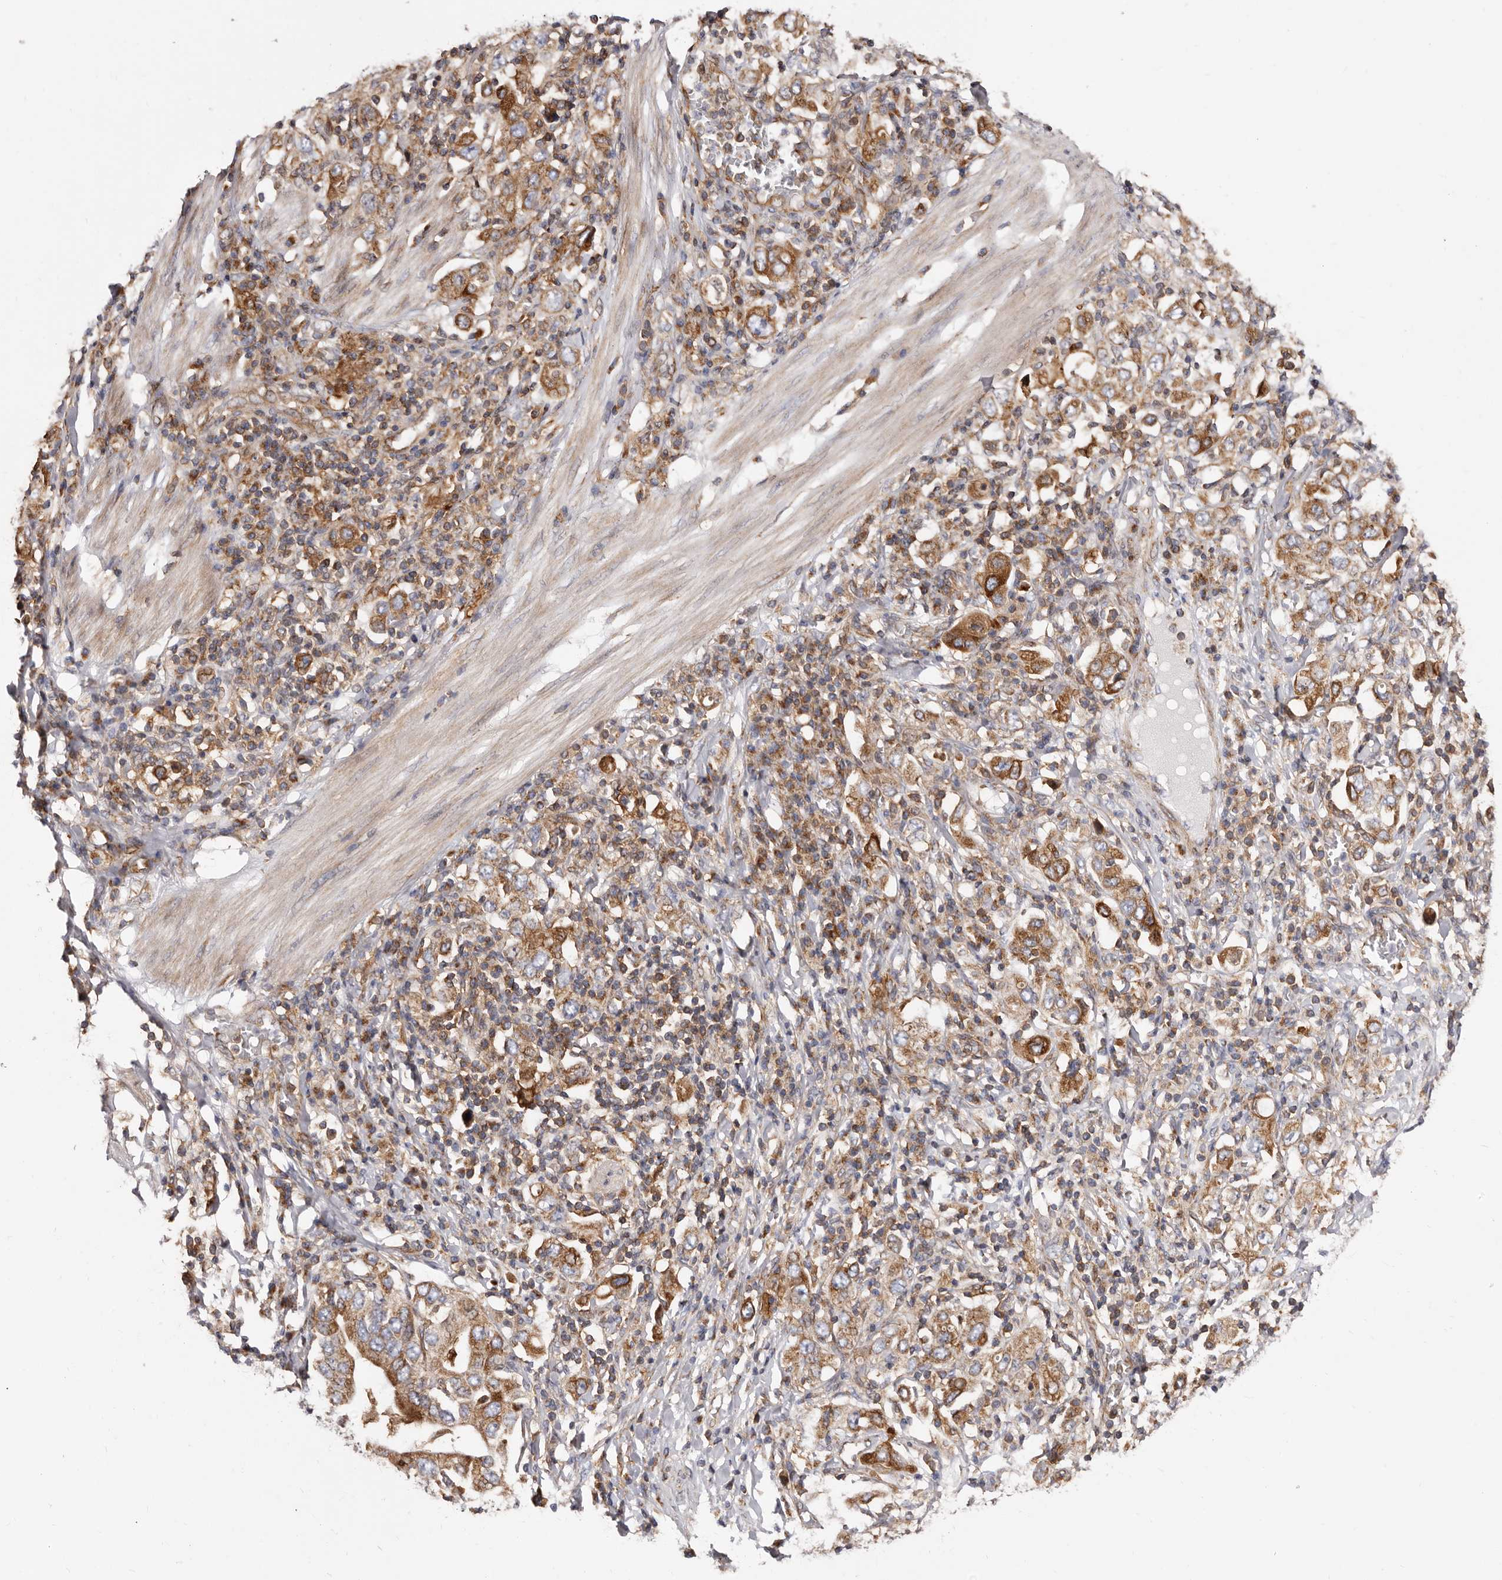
{"staining": {"intensity": "moderate", "quantity": ">75%", "location": "cytoplasmic/membranous"}, "tissue": "stomach cancer", "cell_type": "Tumor cells", "image_type": "cancer", "snomed": [{"axis": "morphology", "description": "Adenocarcinoma, NOS"}, {"axis": "topography", "description": "Stomach, upper"}], "caption": "This image shows immunohistochemistry staining of human stomach cancer (adenocarcinoma), with medium moderate cytoplasmic/membranous staining in approximately >75% of tumor cells.", "gene": "COQ8B", "patient": {"sex": "male", "age": 62}}